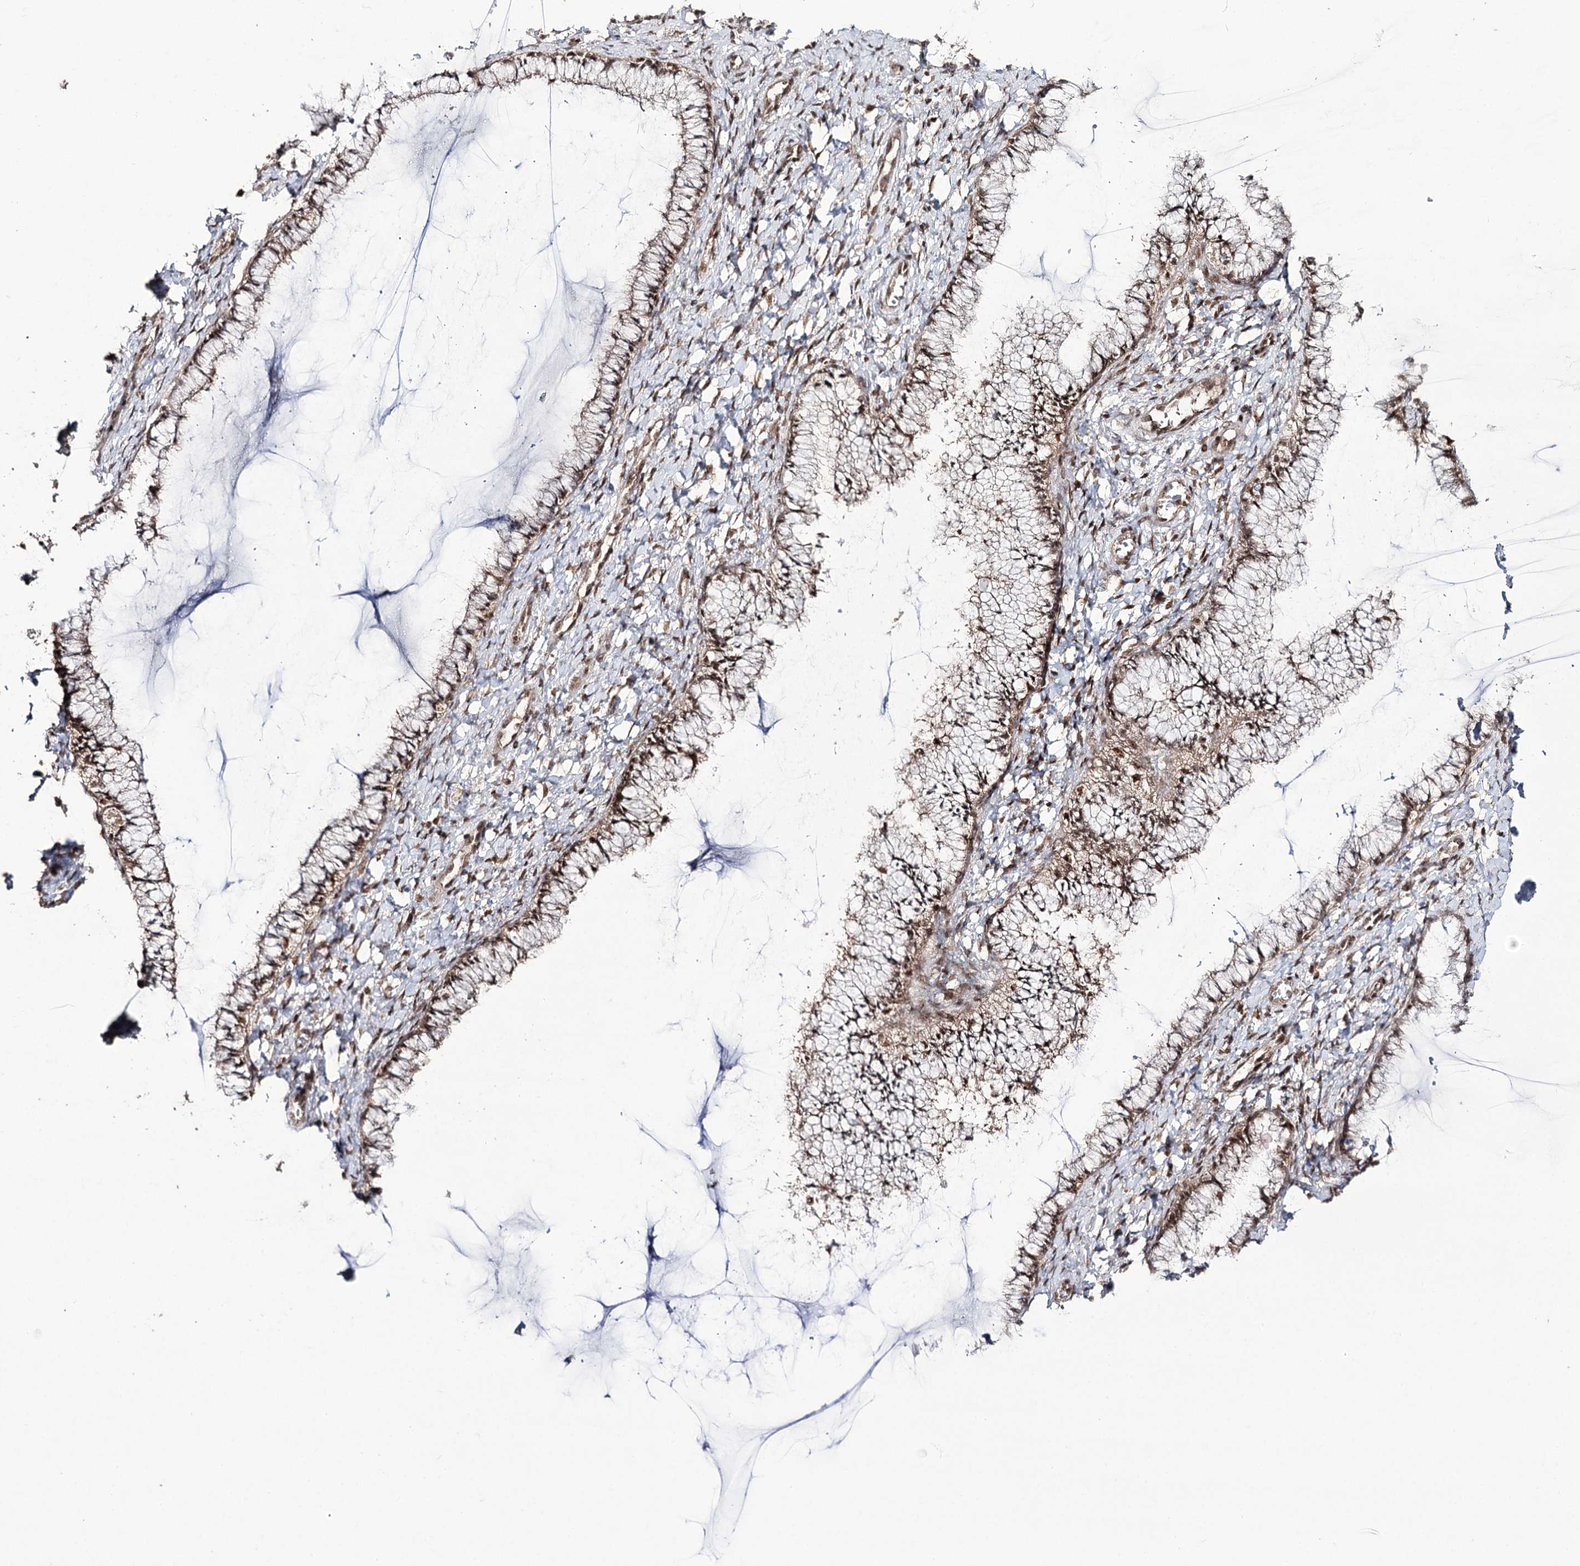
{"staining": {"intensity": "moderate", "quantity": ">75%", "location": "nuclear"}, "tissue": "cervix", "cell_type": "Glandular cells", "image_type": "normal", "snomed": [{"axis": "morphology", "description": "Normal tissue, NOS"}, {"axis": "morphology", "description": "Adenocarcinoma, NOS"}, {"axis": "topography", "description": "Cervix"}], "caption": "A medium amount of moderate nuclear expression is appreciated in about >75% of glandular cells in unremarkable cervix.", "gene": "ERCC3", "patient": {"sex": "female", "age": 29}}